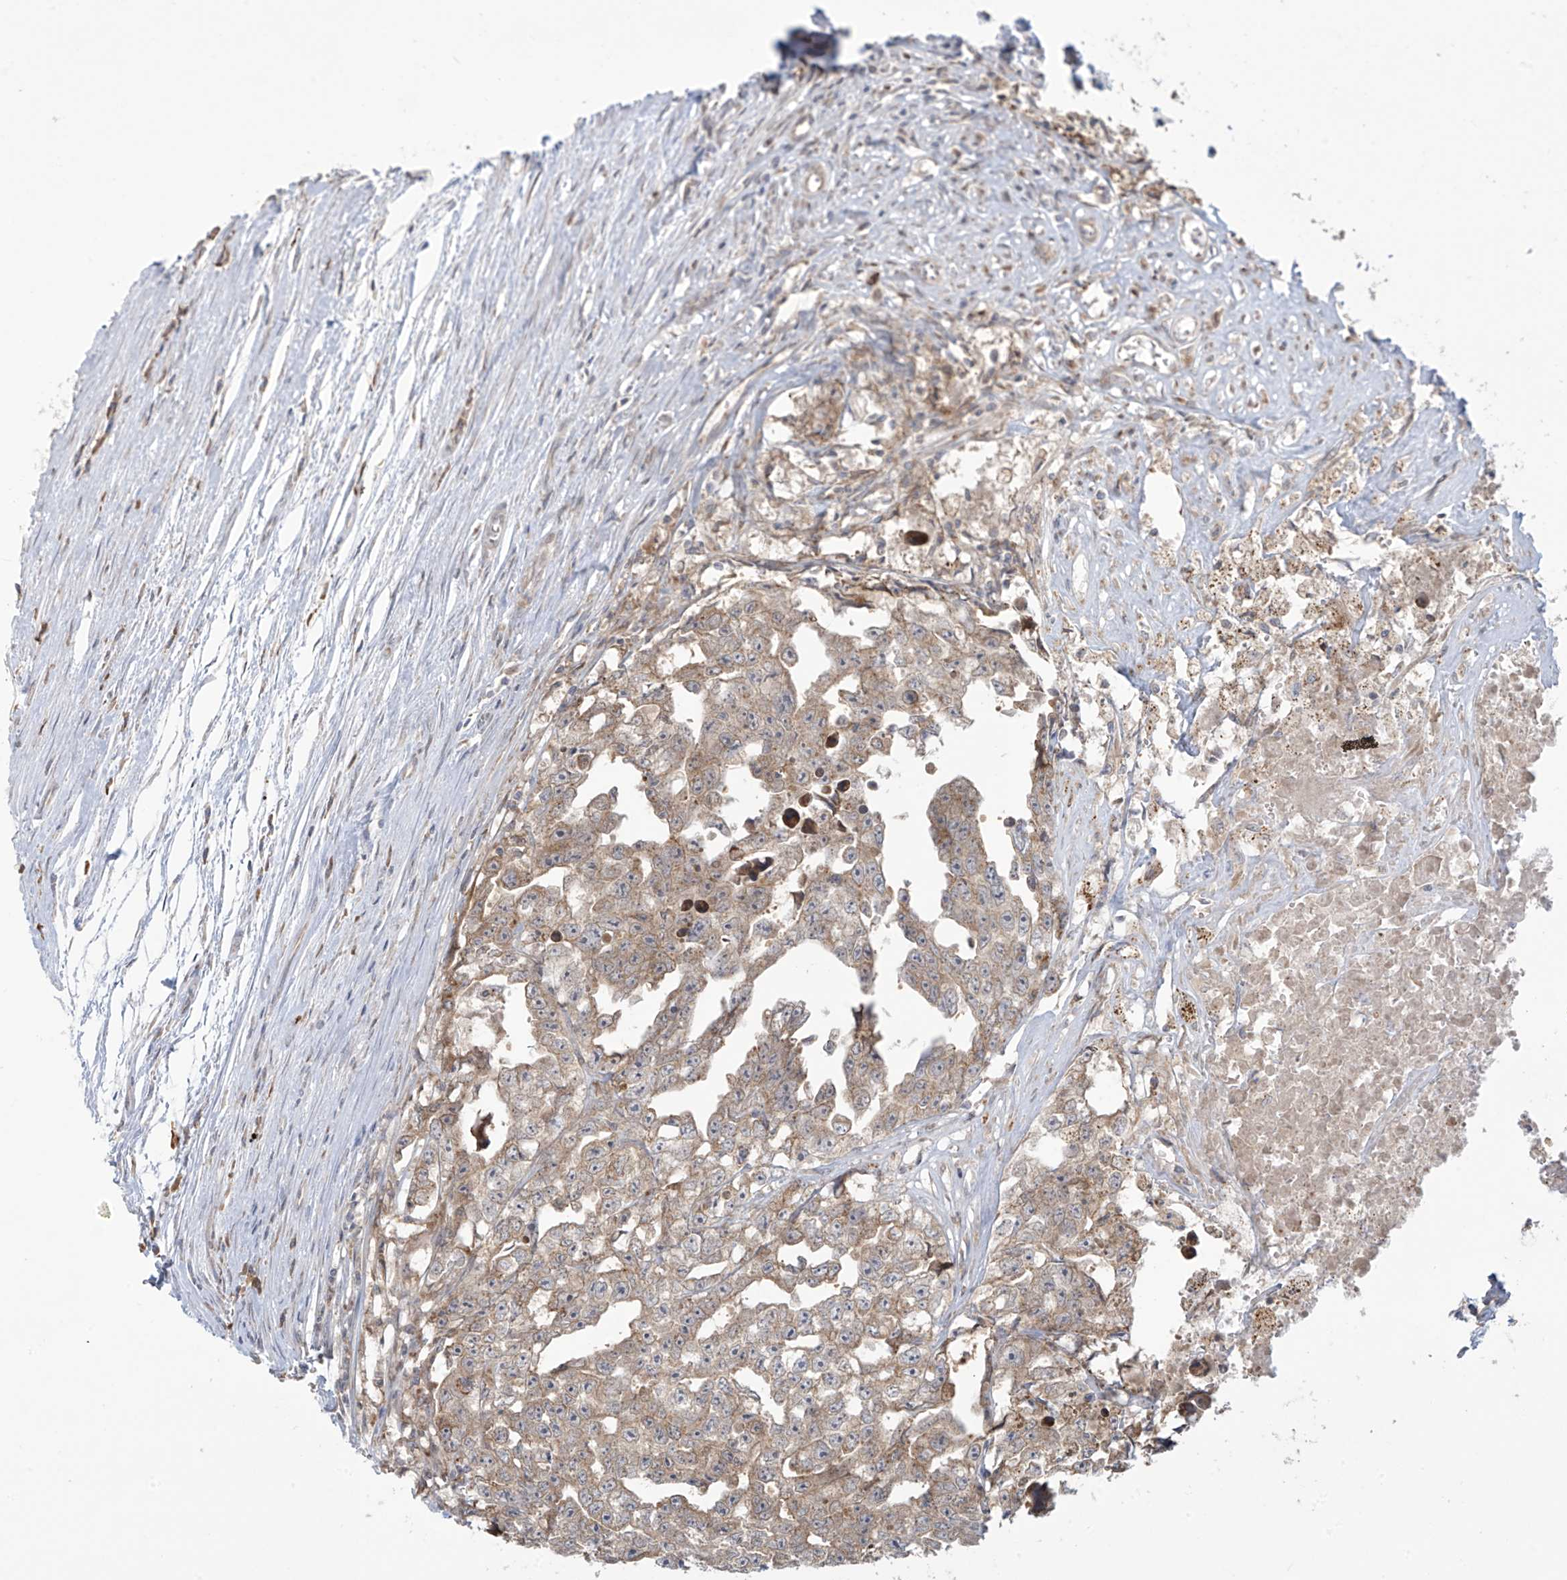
{"staining": {"intensity": "moderate", "quantity": "25%-75%", "location": "cytoplasmic/membranous"}, "tissue": "testis cancer", "cell_type": "Tumor cells", "image_type": "cancer", "snomed": [{"axis": "morphology", "description": "Seminoma, NOS"}, {"axis": "morphology", "description": "Carcinoma, Embryonal, NOS"}, {"axis": "topography", "description": "Testis"}], "caption": "Immunohistochemical staining of human testis cancer shows medium levels of moderate cytoplasmic/membranous expression in approximately 25%-75% of tumor cells.", "gene": "PPAT", "patient": {"sex": "male", "age": 43}}